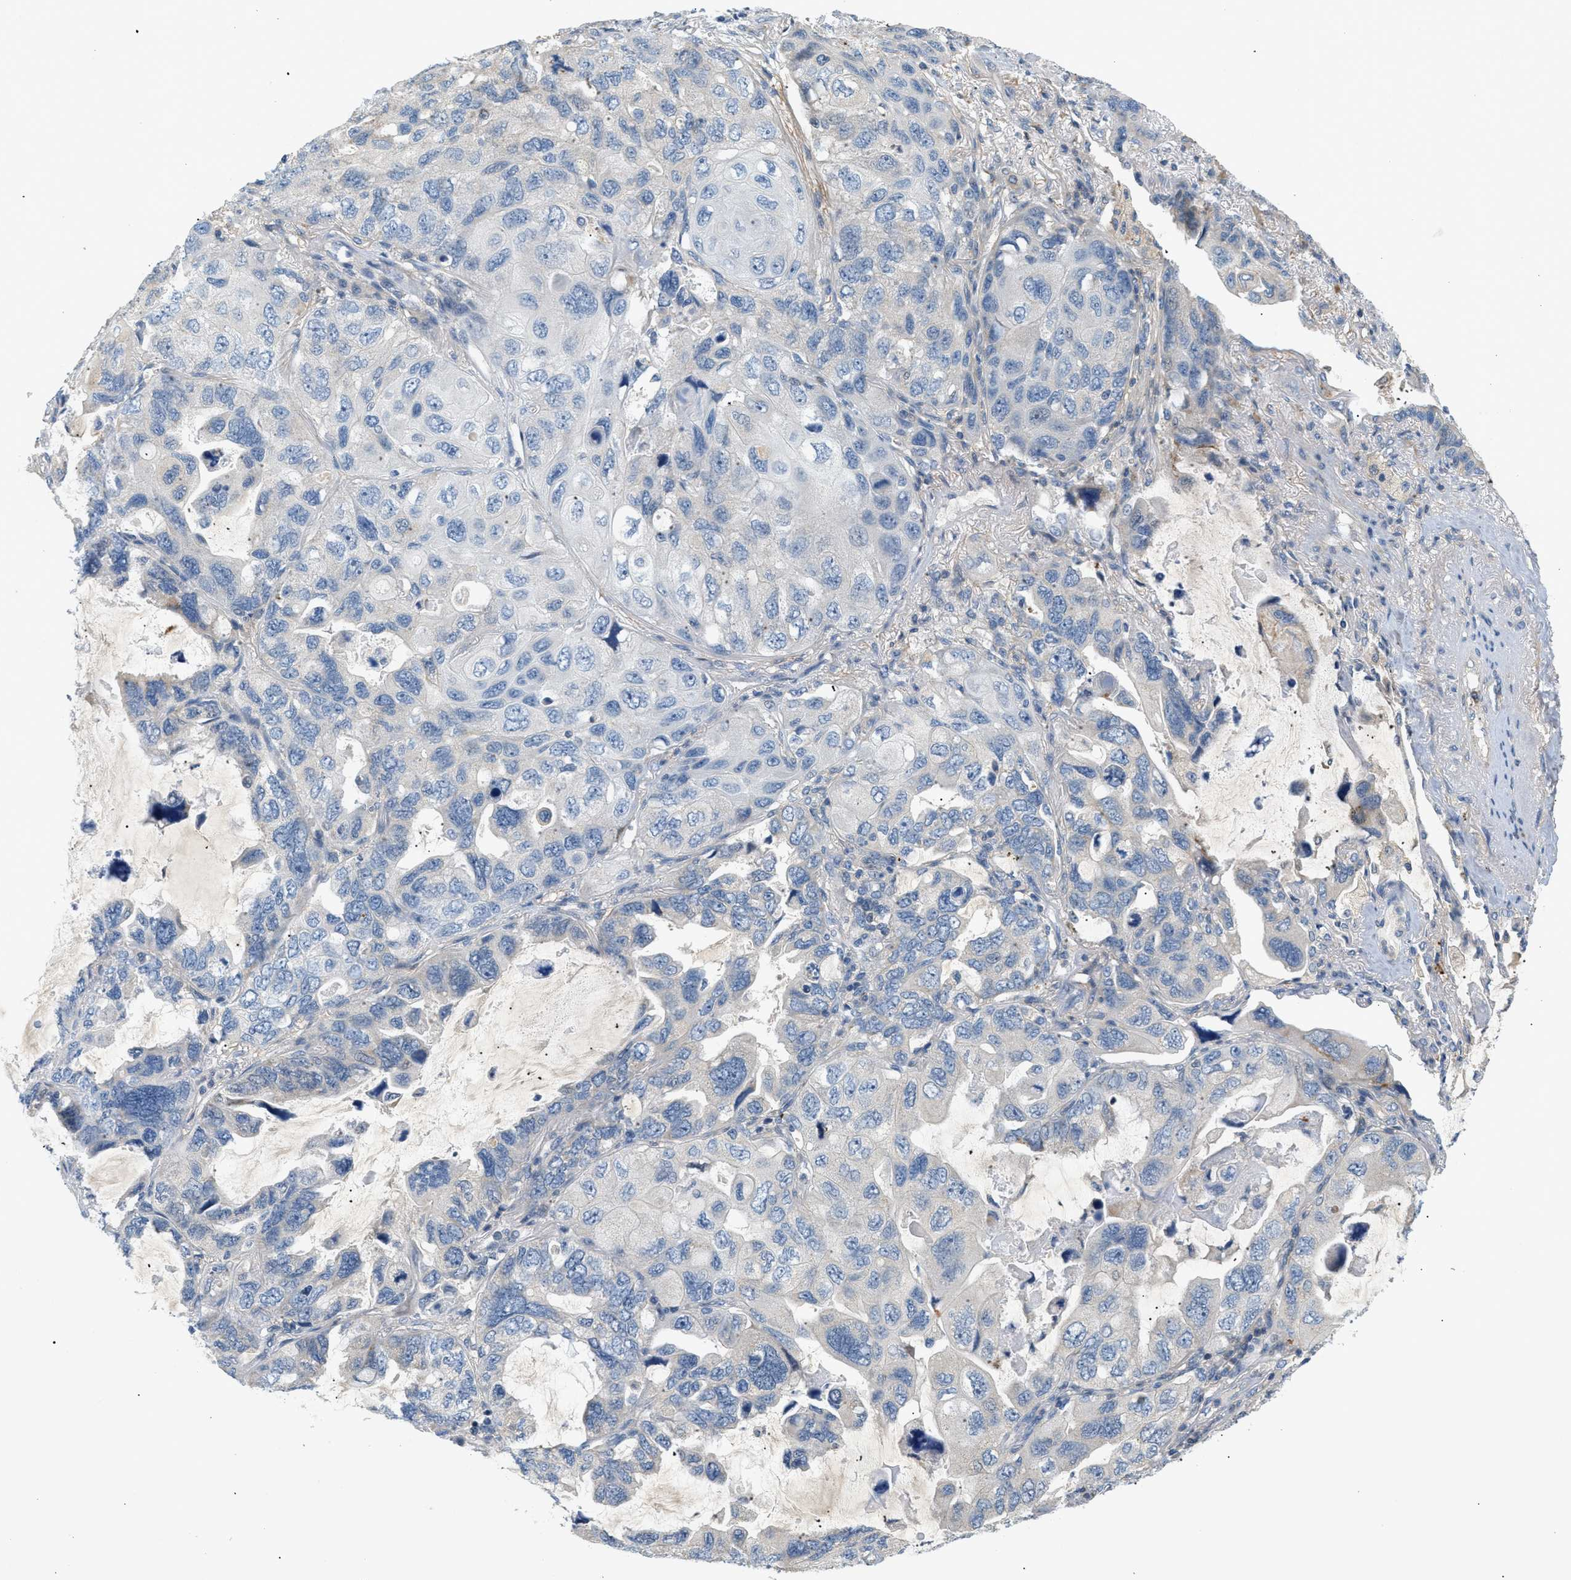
{"staining": {"intensity": "weak", "quantity": "<25%", "location": "cytoplasmic/membranous"}, "tissue": "lung cancer", "cell_type": "Tumor cells", "image_type": "cancer", "snomed": [{"axis": "morphology", "description": "Squamous cell carcinoma, NOS"}, {"axis": "topography", "description": "Lung"}], "caption": "An image of squamous cell carcinoma (lung) stained for a protein displays no brown staining in tumor cells. (Immunohistochemistry (ihc), brightfield microscopy, high magnification).", "gene": "FARS2", "patient": {"sex": "female", "age": 73}}